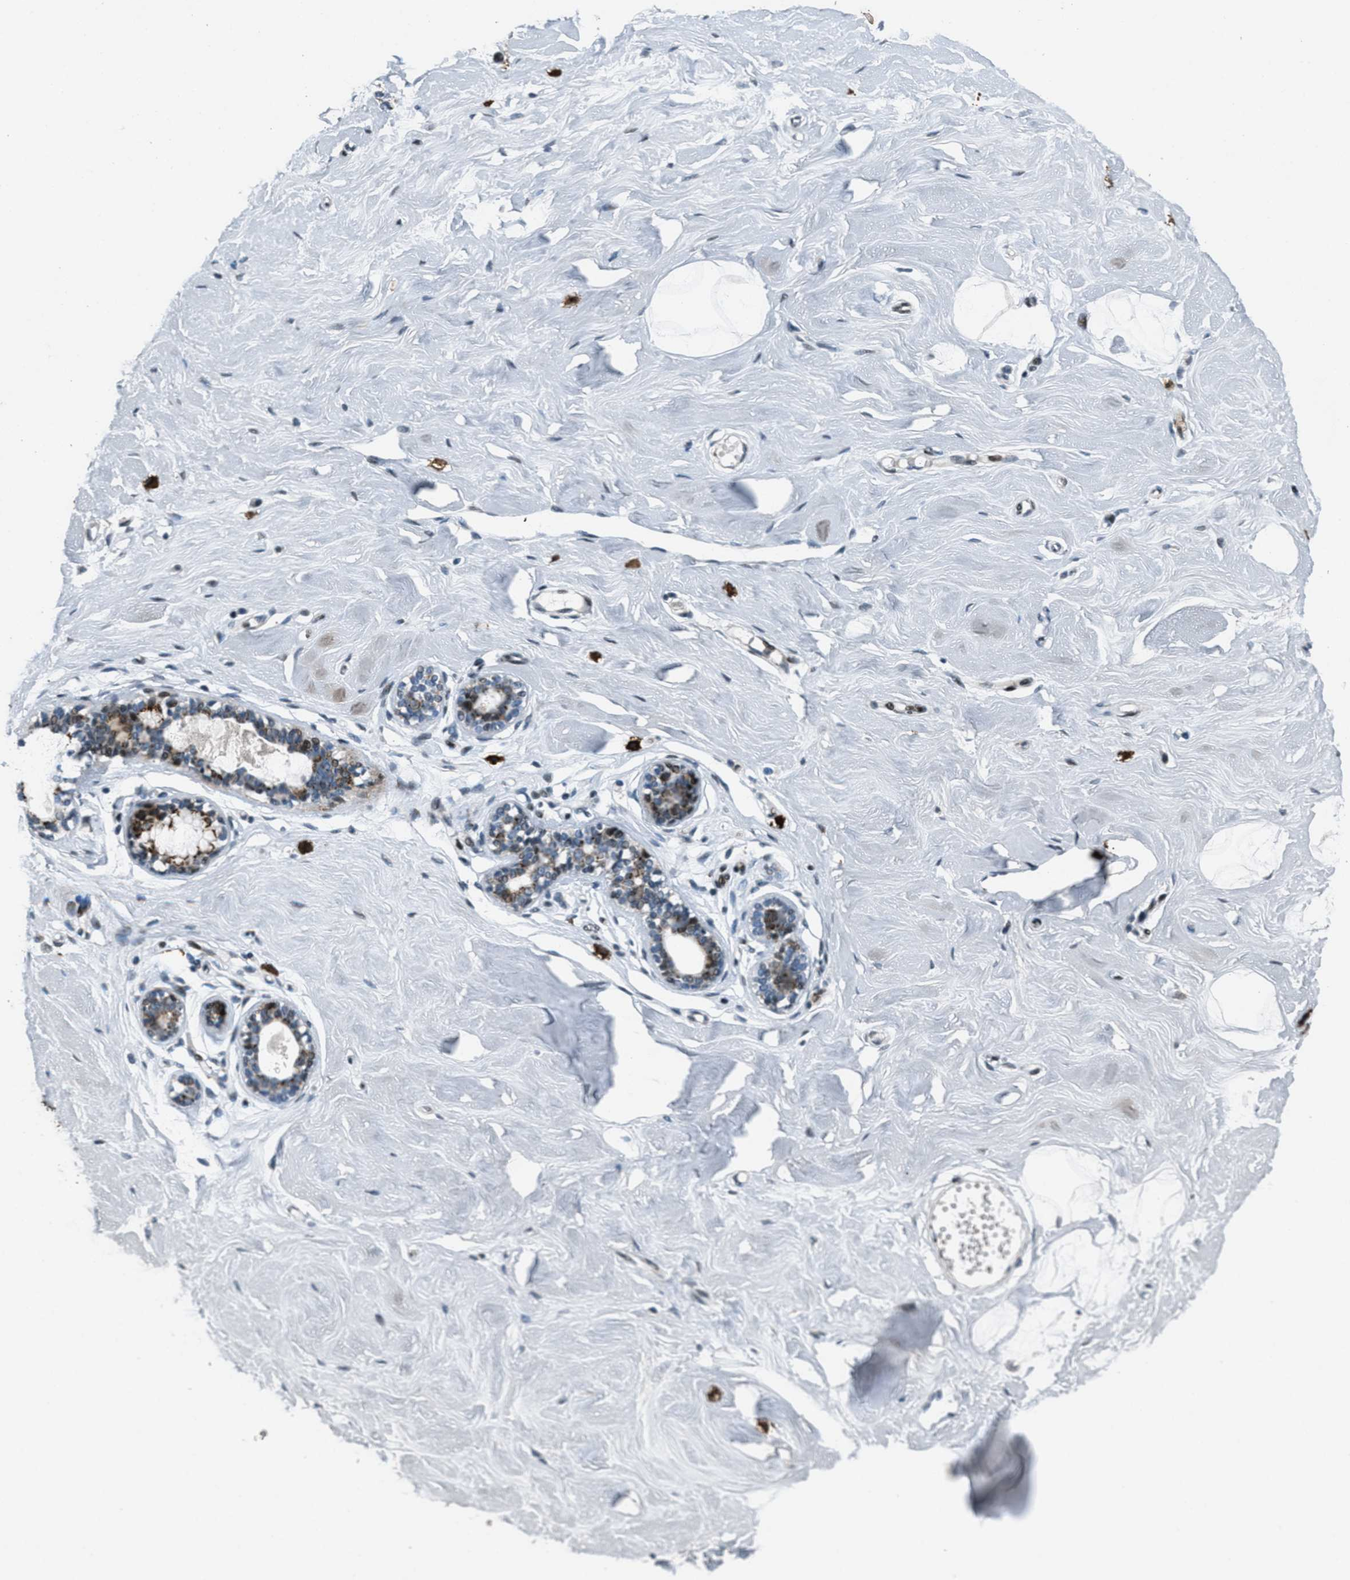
{"staining": {"intensity": "negative", "quantity": "none", "location": "none"}, "tissue": "breast", "cell_type": "Adipocytes", "image_type": "normal", "snomed": [{"axis": "morphology", "description": "Normal tissue, NOS"}, {"axis": "topography", "description": "Breast"}], "caption": "Adipocytes show no significant expression in benign breast.", "gene": "GPC6", "patient": {"sex": "female", "age": 23}}